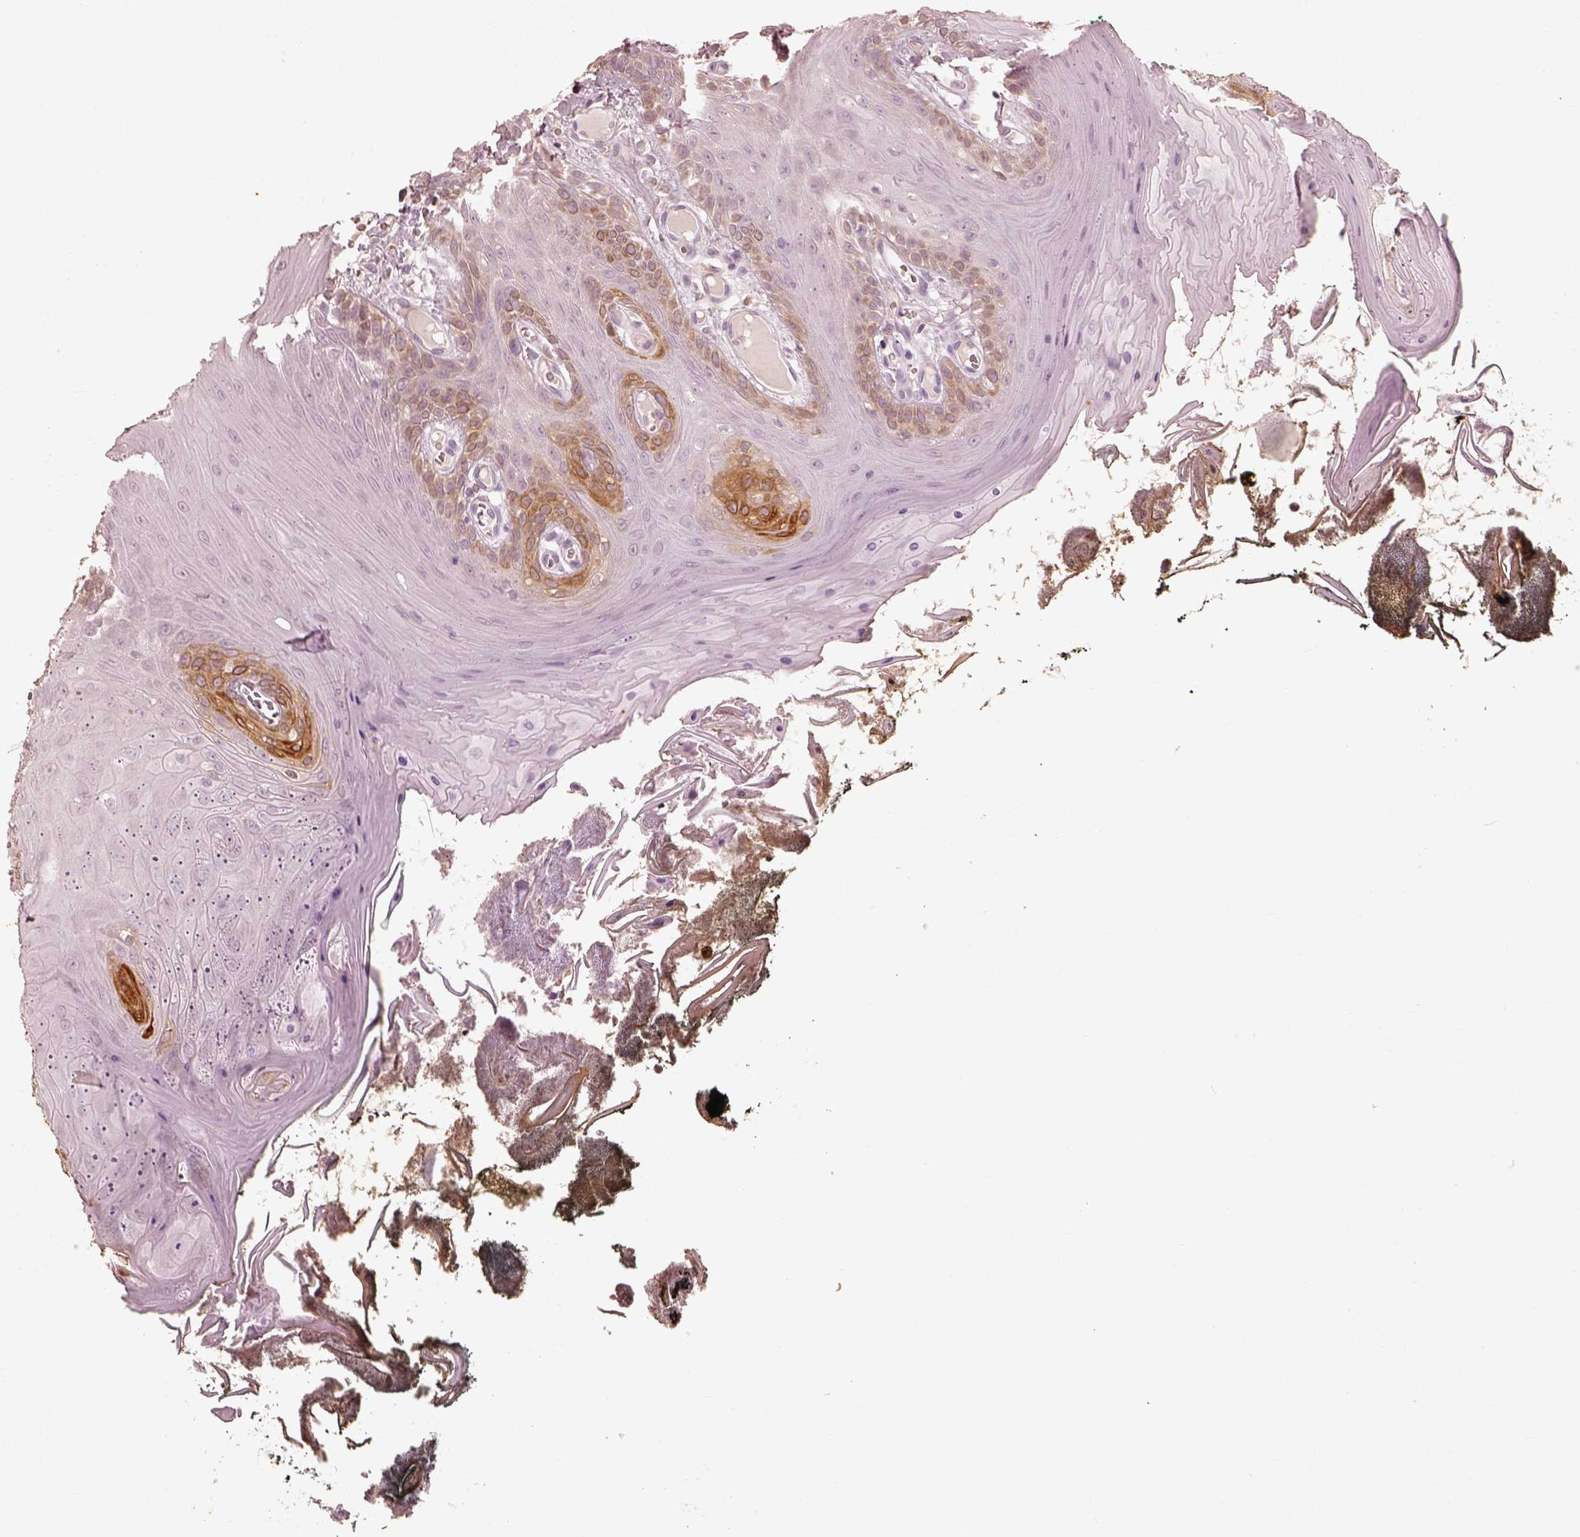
{"staining": {"intensity": "moderate", "quantity": "<25%", "location": "cytoplasmic/membranous"}, "tissue": "oral mucosa", "cell_type": "Squamous epithelial cells", "image_type": "normal", "snomed": [{"axis": "morphology", "description": "Normal tissue, NOS"}, {"axis": "topography", "description": "Oral tissue"}], "caption": "Normal oral mucosa reveals moderate cytoplasmic/membranous positivity in about <25% of squamous epithelial cells, visualized by immunohistochemistry. (Brightfield microscopy of DAB IHC at high magnification).", "gene": "WLS", "patient": {"sex": "male", "age": 9}}